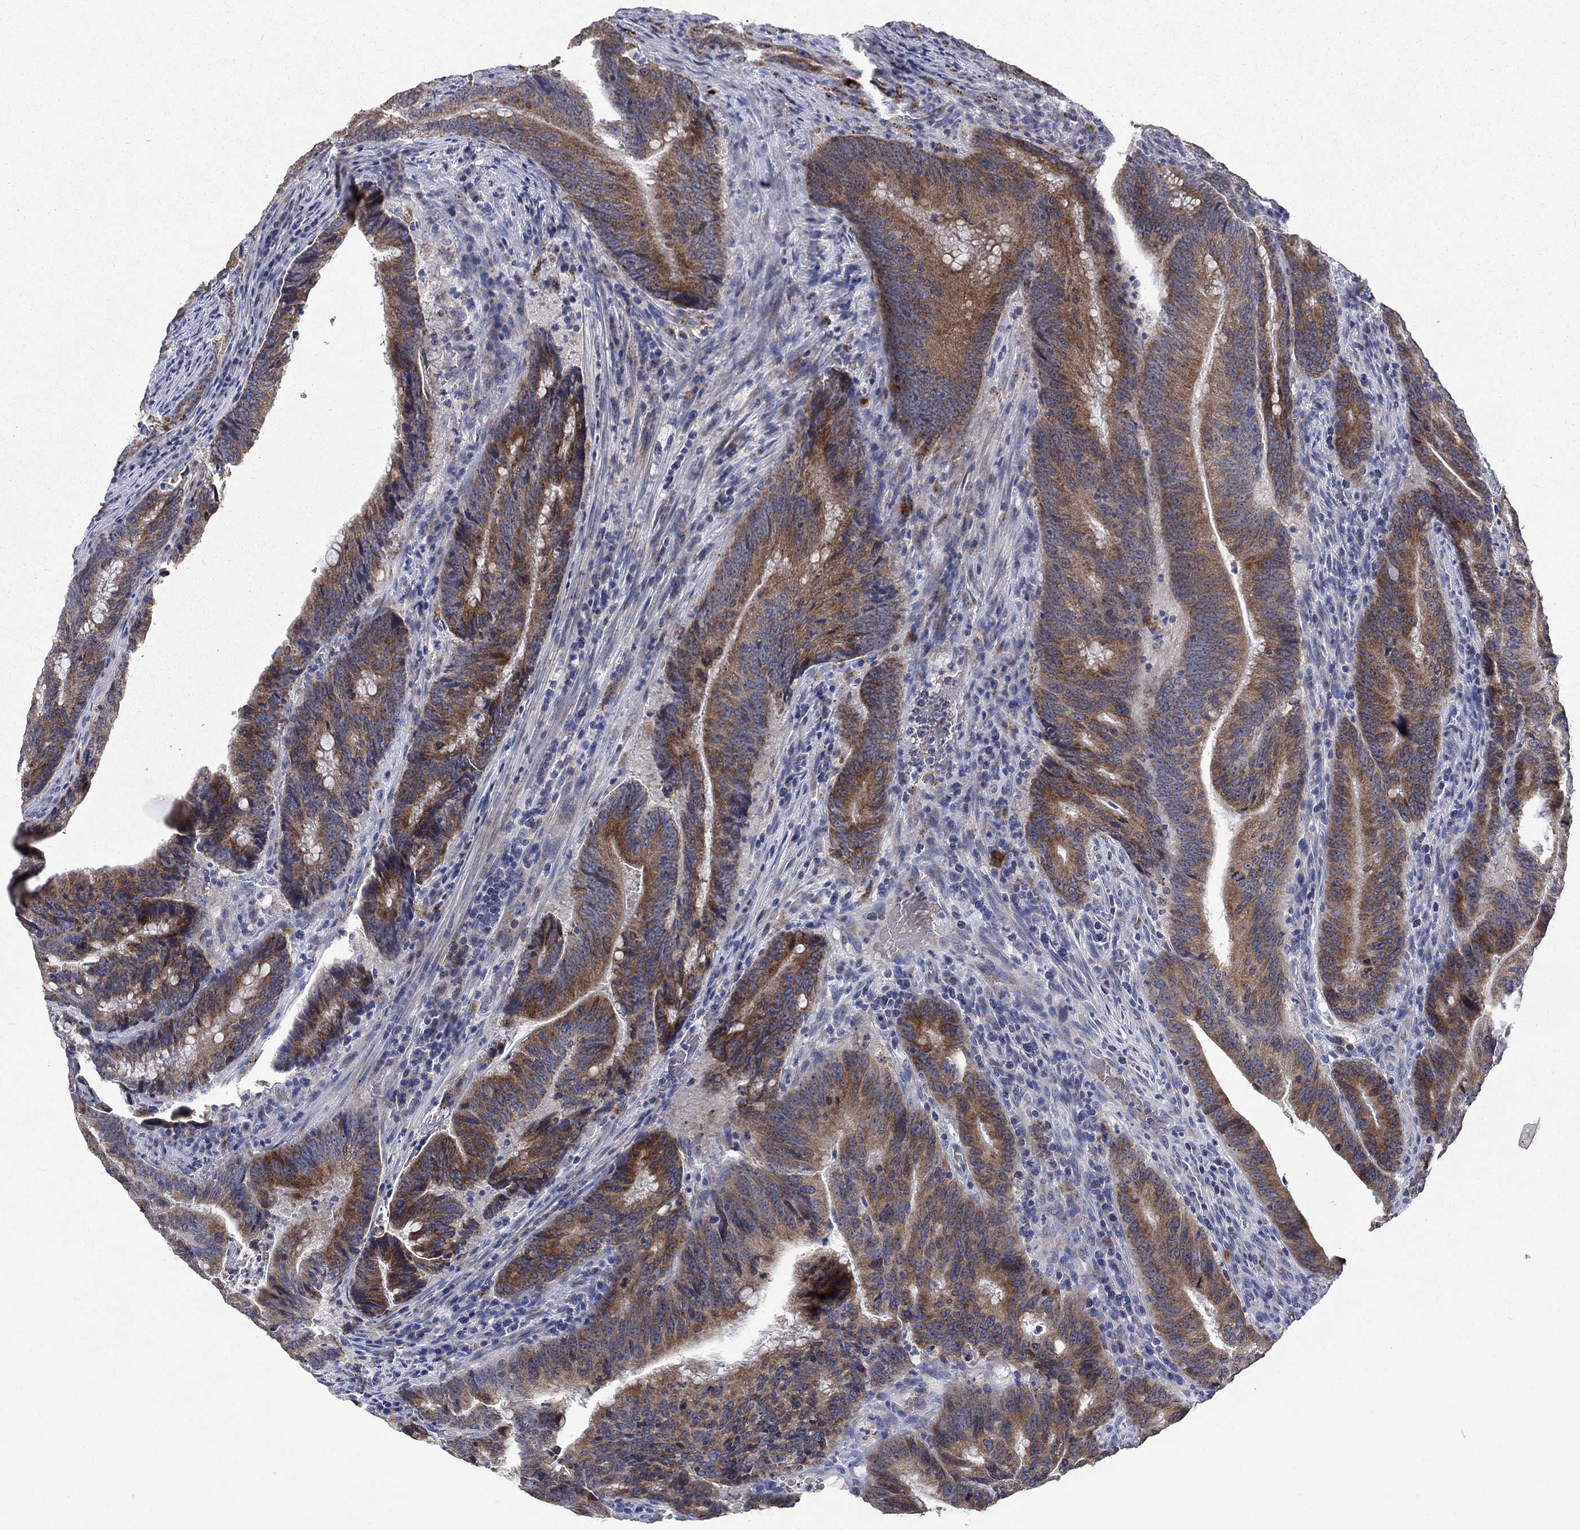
{"staining": {"intensity": "moderate", "quantity": ">75%", "location": "cytoplasmic/membranous"}, "tissue": "colorectal cancer", "cell_type": "Tumor cells", "image_type": "cancer", "snomed": [{"axis": "morphology", "description": "Adenocarcinoma, NOS"}, {"axis": "topography", "description": "Colon"}], "caption": "The image displays staining of colorectal cancer, revealing moderate cytoplasmic/membranous protein positivity (brown color) within tumor cells.", "gene": "UGT8", "patient": {"sex": "female", "age": 87}}